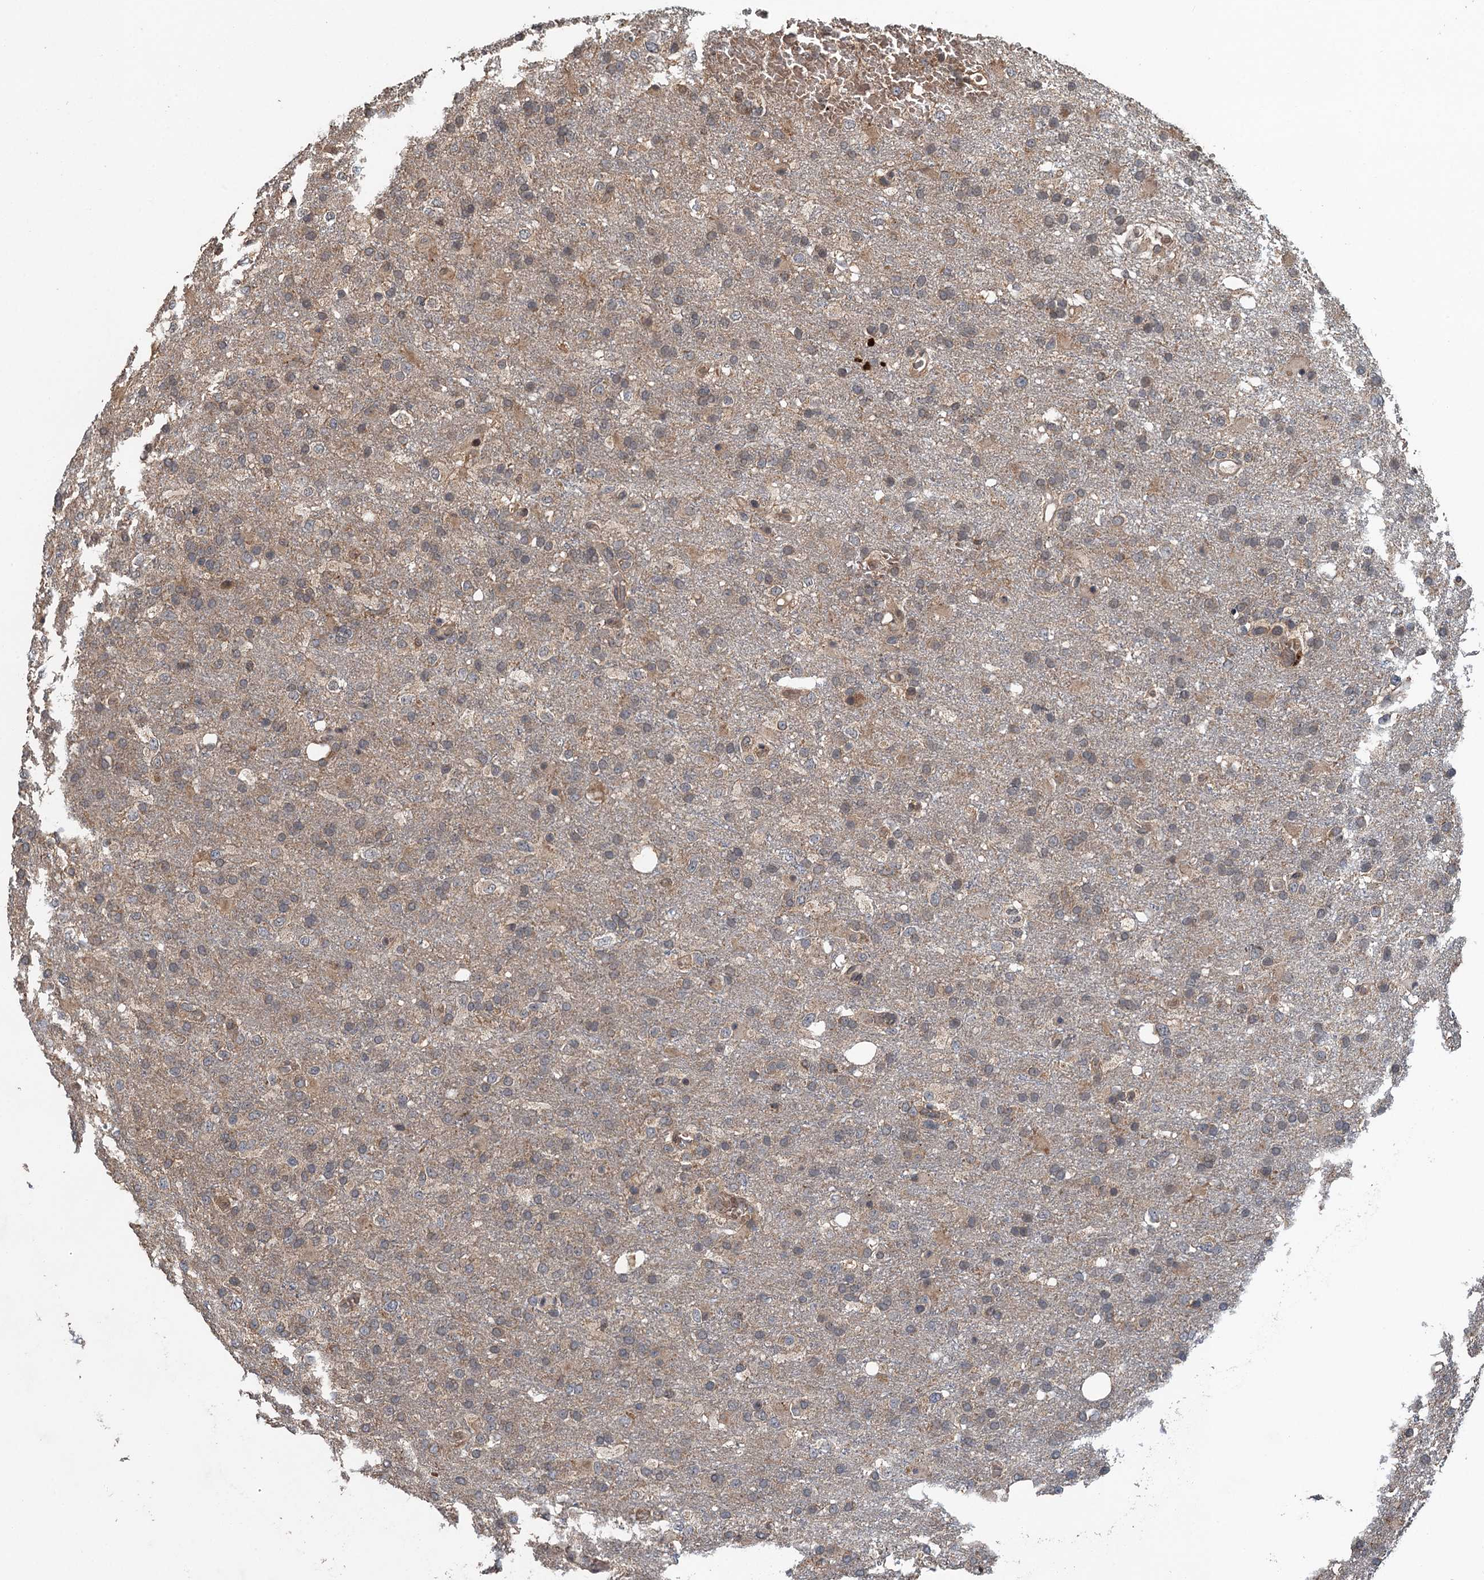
{"staining": {"intensity": "weak", "quantity": ">75%", "location": "cytoplasmic/membranous"}, "tissue": "glioma", "cell_type": "Tumor cells", "image_type": "cancer", "snomed": [{"axis": "morphology", "description": "Glioma, malignant, High grade"}, {"axis": "topography", "description": "Brain"}], "caption": "The histopathology image demonstrates a brown stain indicating the presence of a protein in the cytoplasmic/membranous of tumor cells in glioma.", "gene": "SNX32", "patient": {"sex": "female", "age": 74}}